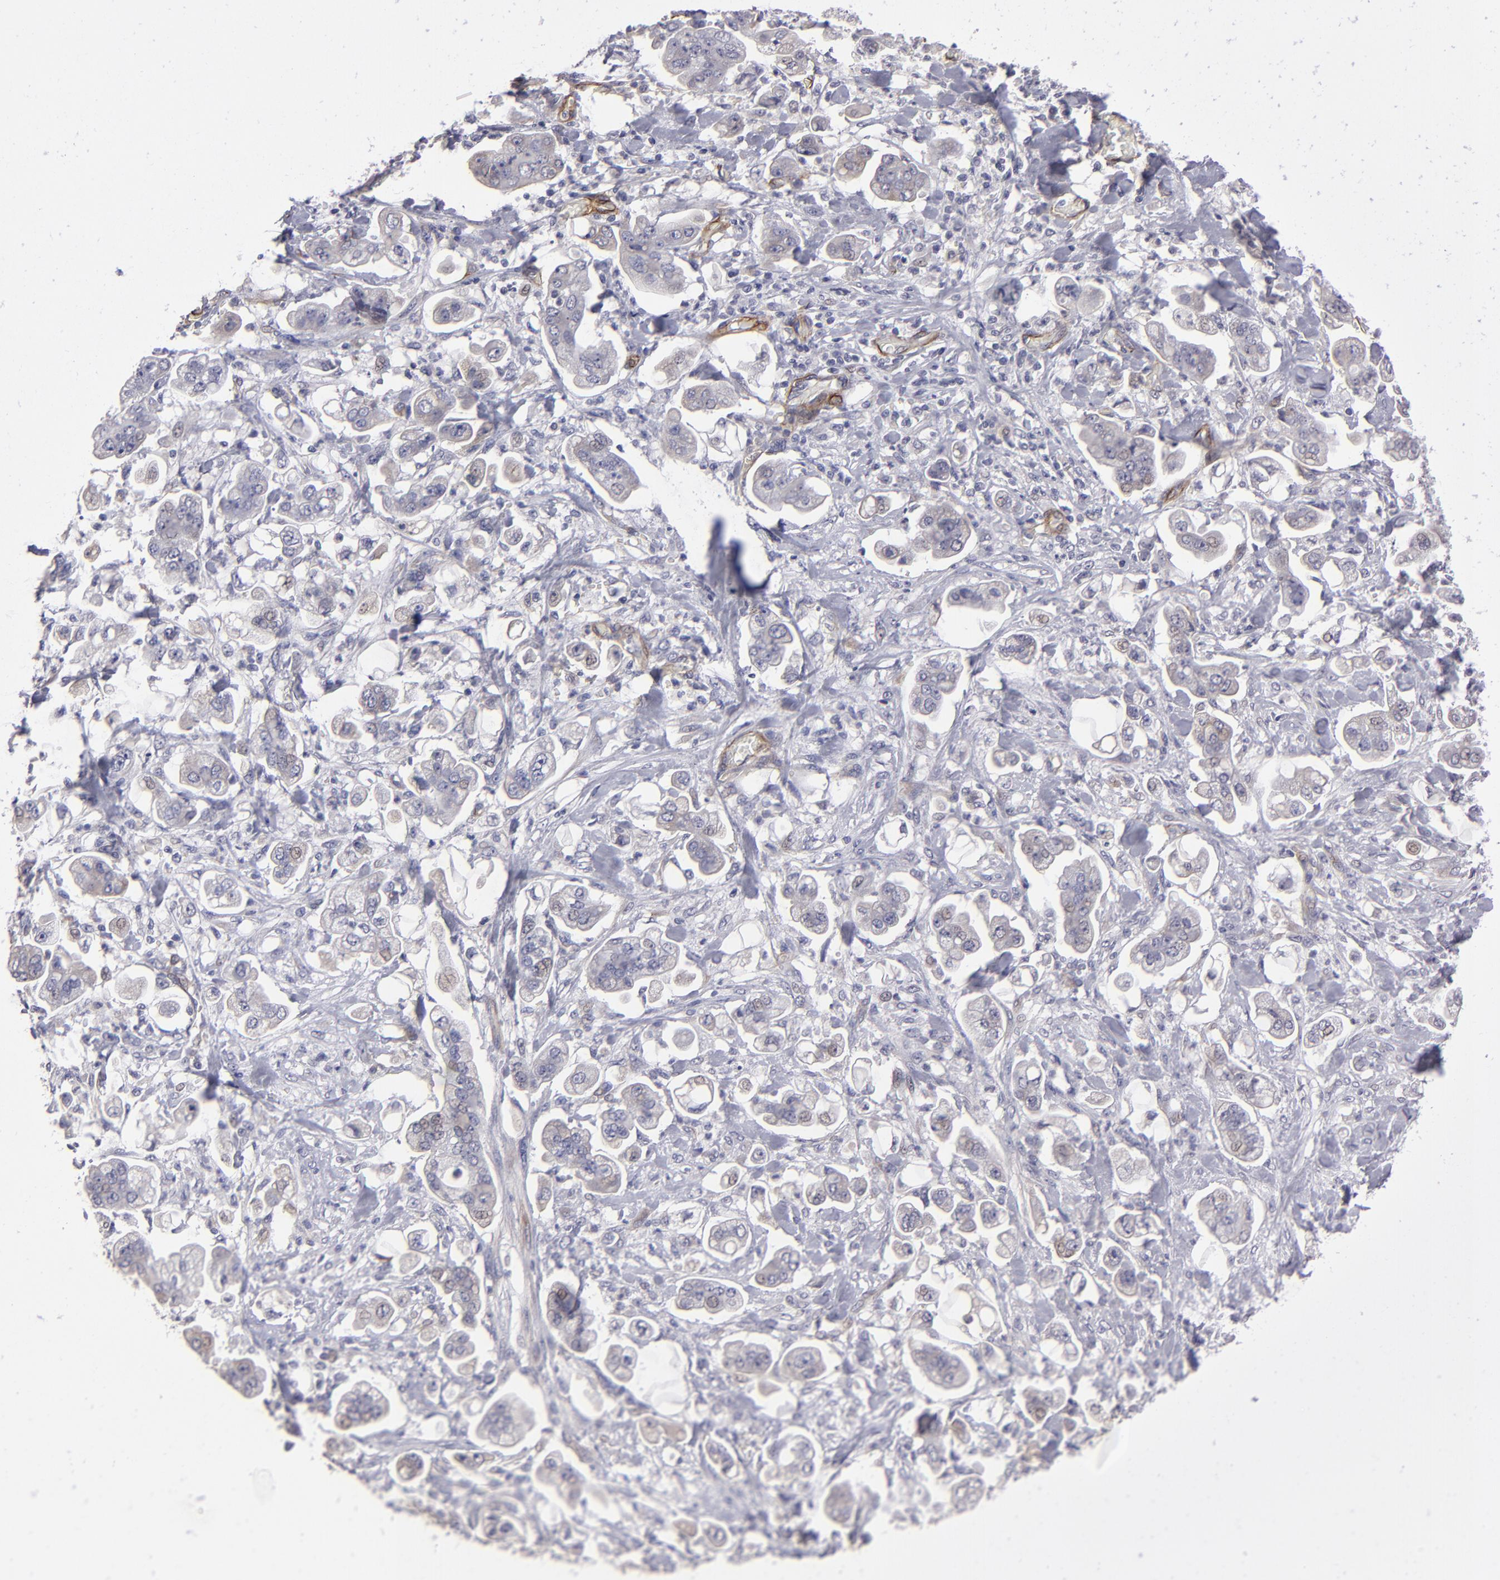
{"staining": {"intensity": "weak", "quantity": "<25%", "location": "cytoplasmic/membranous,nuclear"}, "tissue": "stomach cancer", "cell_type": "Tumor cells", "image_type": "cancer", "snomed": [{"axis": "morphology", "description": "Adenocarcinoma, NOS"}, {"axis": "topography", "description": "Stomach"}], "caption": "High power microscopy micrograph of an immunohistochemistry image of stomach cancer, revealing no significant staining in tumor cells.", "gene": "ZNF175", "patient": {"sex": "male", "age": 62}}